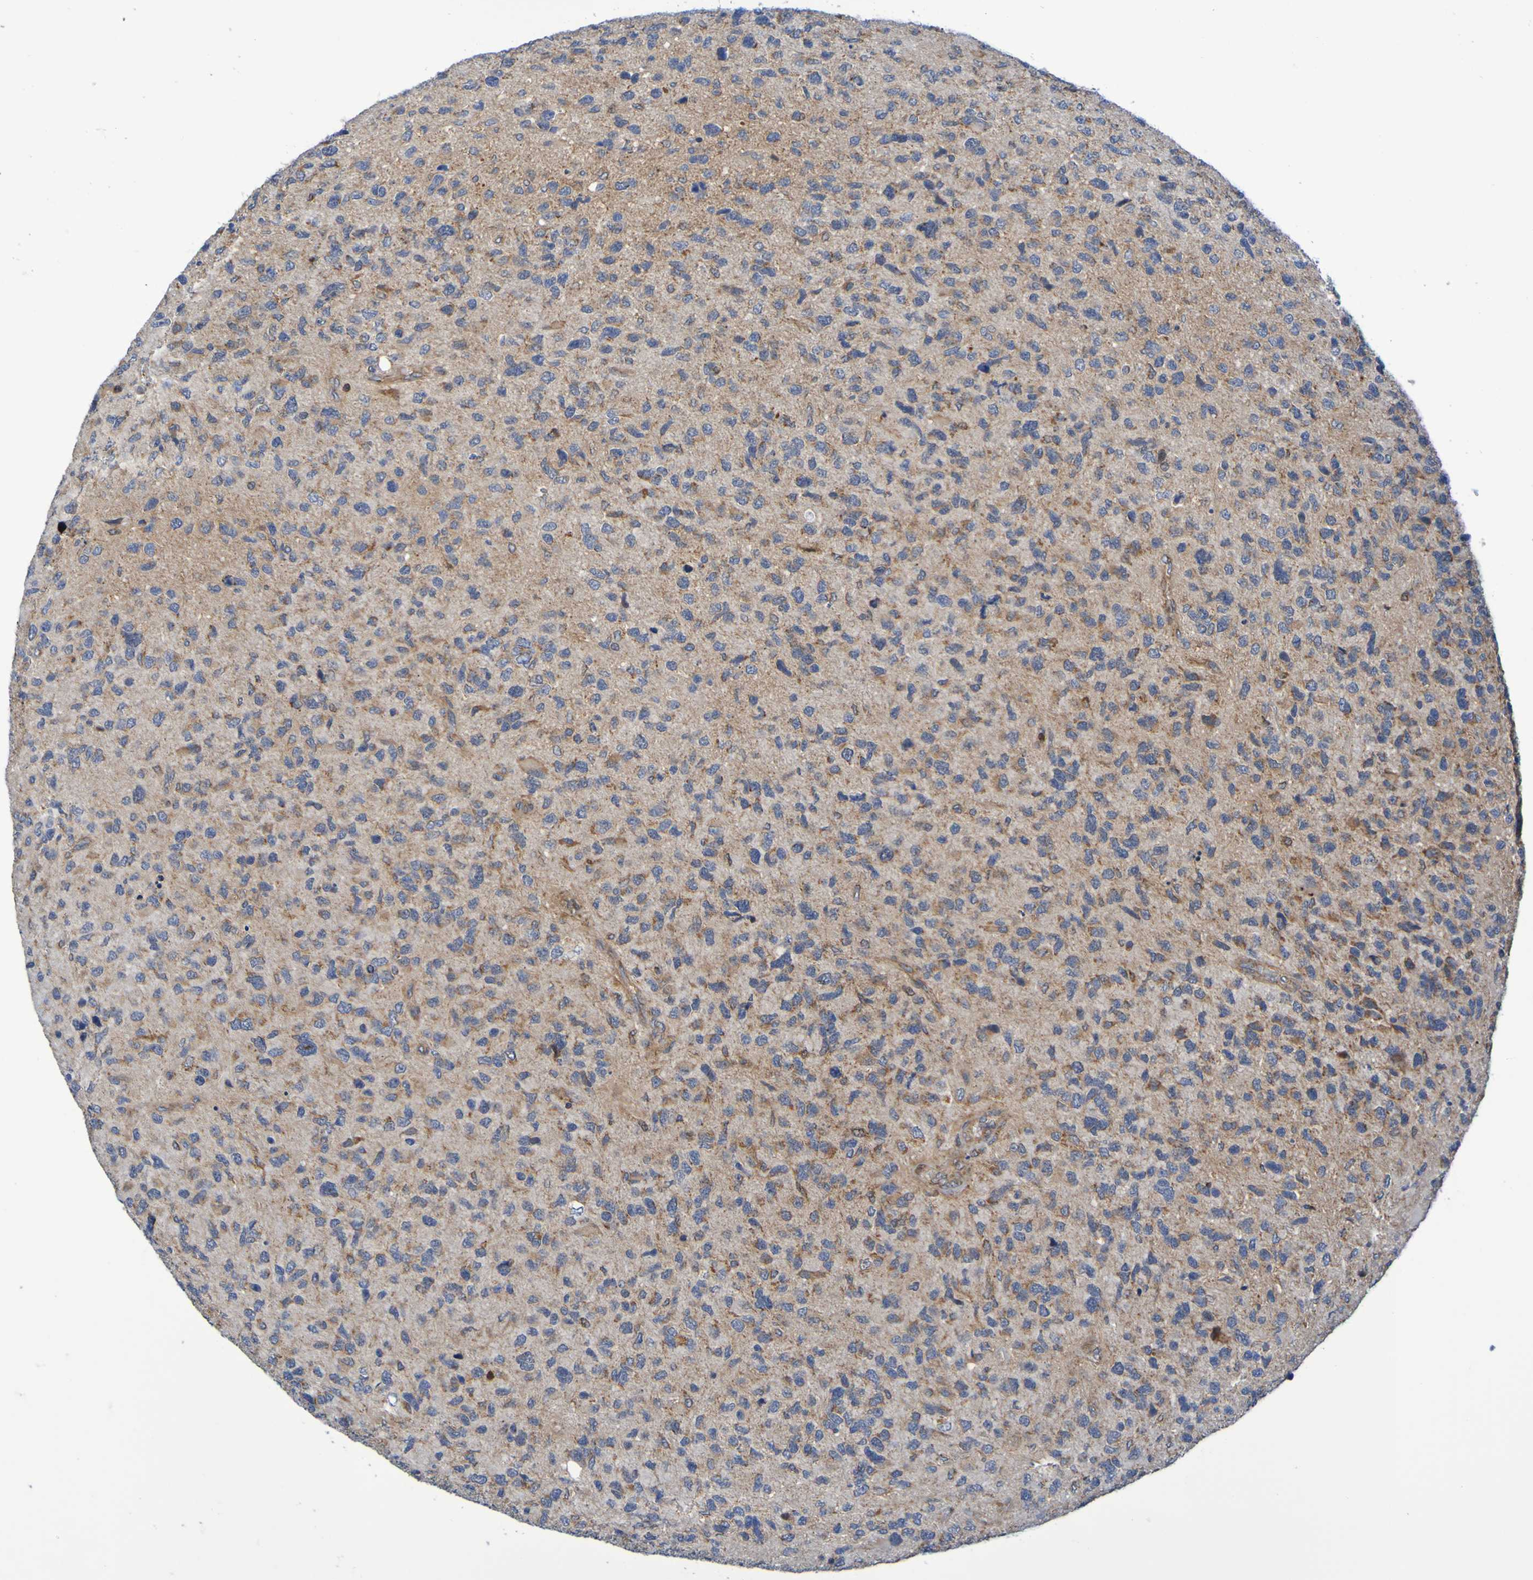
{"staining": {"intensity": "moderate", "quantity": ">75%", "location": "cytoplasmic/membranous"}, "tissue": "glioma", "cell_type": "Tumor cells", "image_type": "cancer", "snomed": [{"axis": "morphology", "description": "Glioma, malignant, High grade"}, {"axis": "topography", "description": "Brain"}], "caption": "Human glioma stained with a protein marker exhibits moderate staining in tumor cells.", "gene": "CCDC51", "patient": {"sex": "female", "age": 58}}